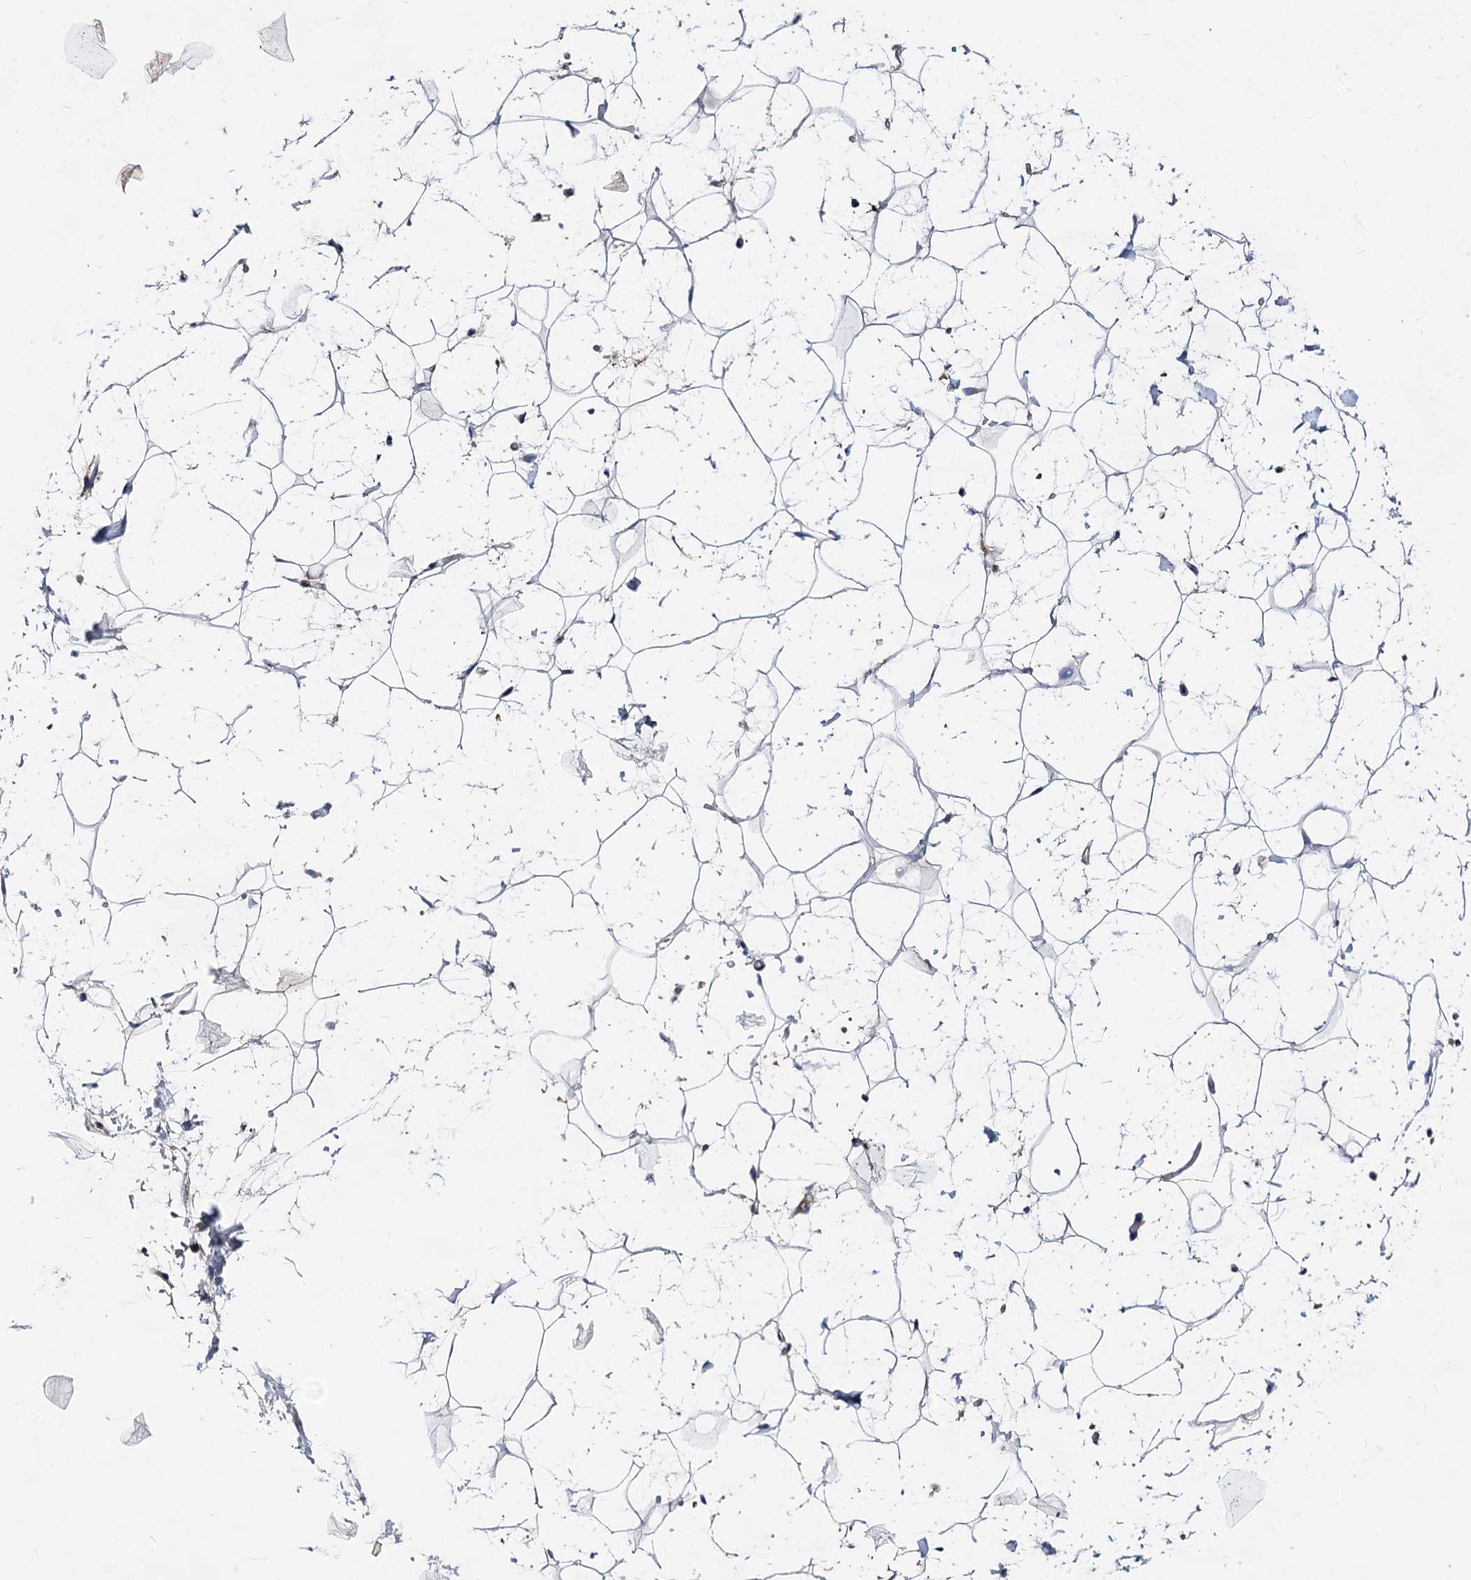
{"staining": {"intensity": "negative", "quantity": "none", "location": "none"}, "tissue": "adipose tissue", "cell_type": "Adipocytes", "image_type": "normal", "snomed": [{"axis": "morphology", "description": "Normal tissue, NOS"}, {"axis": "topography", "description": "Breast"}], "caption": "An immunohistochemistry image of normal adipose tissue is shown. There is no staining in adipocytes of adipose tissue. Nuclei are stained in blue.", "gene": "HVCN1", "patient": {"sex": "female", "age": 26}}